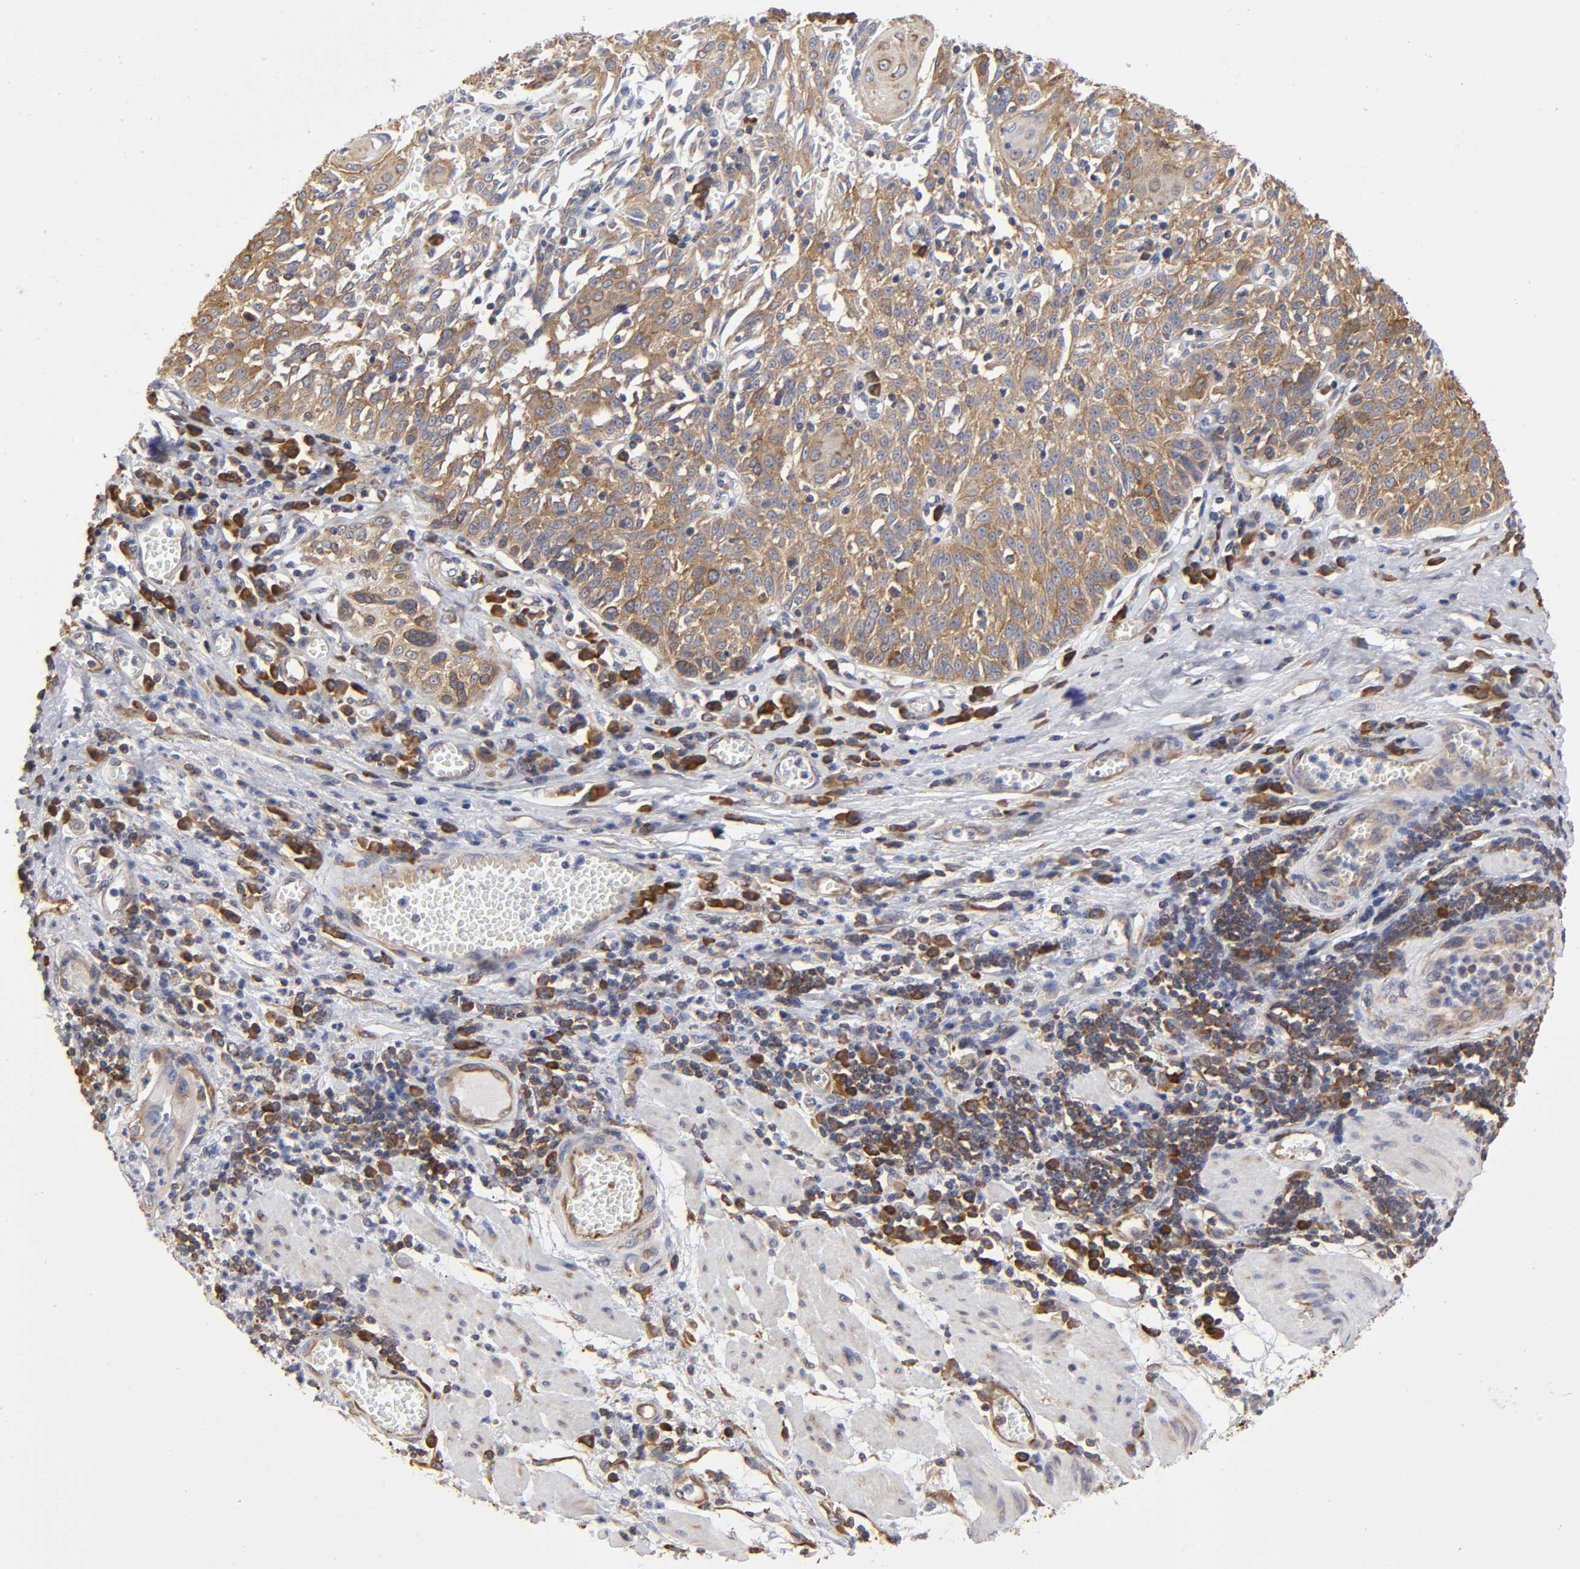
{"staining": {"intensity": "strong", "quantity": ">75%", "location": "cytoplasmic/membranous"}, "tissue": "esophagus", "cell_type": "Squamous epithelial cells", "image_type": "normal", "snomed": [{"axis": "morphology", "description": "Normal tissue, NOS"}, {"axis": "morphology", "description": "Squamous cell carcinoma, NOS"}, {"axis": "topography", "description": "Esophagus"}], "caption": "Immunohistochemical staining of unremarkable human esophagus exhibits high levels of strong cytoplasmic/membranous expression in about >75% of squamous epithelial cells.", "gene": "RPL14", "patient": {"sex": "male", "age": 65}}